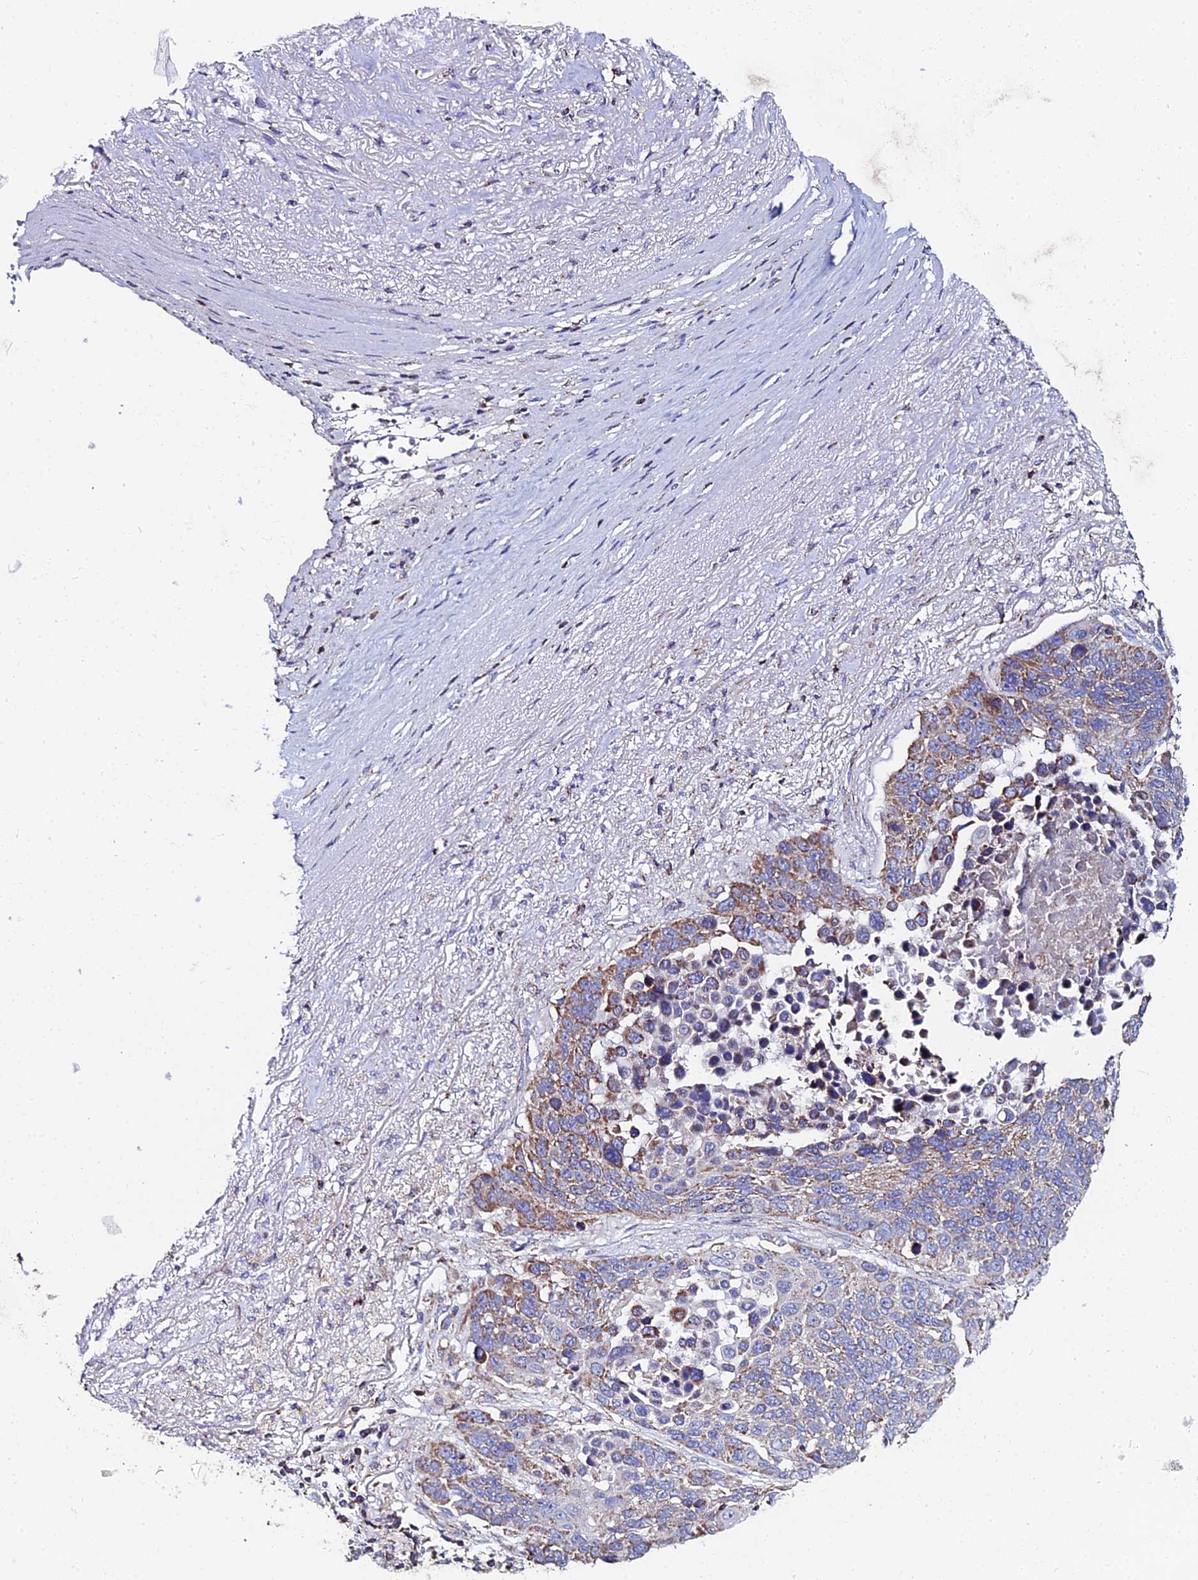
{"staining": {"intensity": "moderate", "quantity": "25%-75%", "location": "cytoplasmic/membranous"}, "tissue": "lung cancer", "cell_type": "Tumor cells", "image_type": "cancer", "snomed": [{"axis": "morphology", "description": "Normal tissue, NOS"}, {"axis": "morphology", "description": "Squamous cell carcinoma, NOS"}, {"axis": "topography", "description": "Lymph node"}, {"axis": "topography", "description": "Lung"}], "caption": "DAB immunohistochemical staining of human lung cancer reveals moderate cytoplasmic/membranous protein expression in approximately 25%-75% of tumor cells.", "gene": "SPOCK2", "patient": {"sex": "male", "age": 66}}